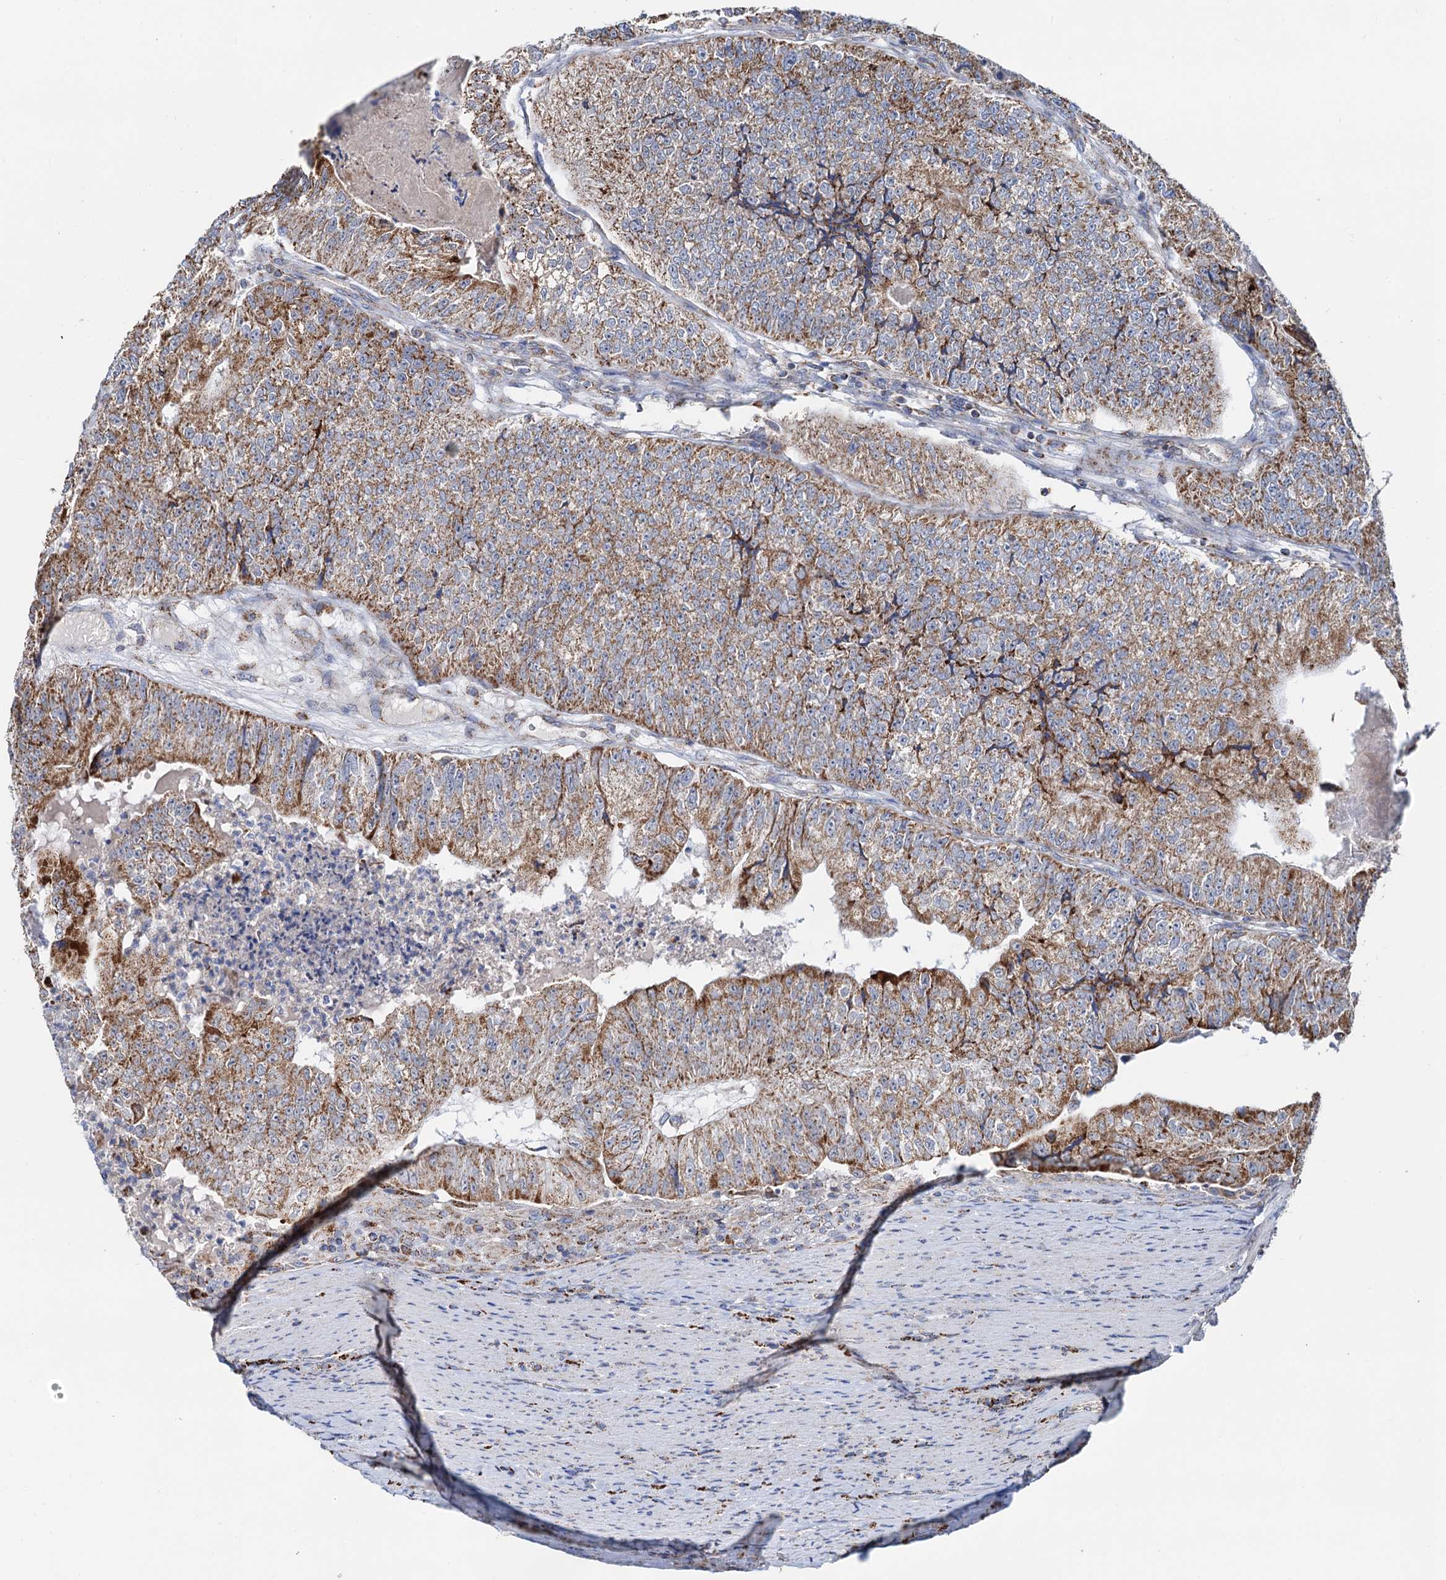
{"staining": {"intensity": "moderate", "quantity": ">75%", "location": "cytoplasmic/membranous"}, "tissue": "colorectal cancer", "cell_type": "Tumor cells", "image_type": "cancer", "snomed": [{"axis": "morphology", "description": "Adenocarcinoma, NOS"}, {"axis": "topography", "description": "Colon"}], "caption": "The immunohistochemical stain labels moderate cytoplasmic/membranous staining in tumor cells of colorectal cancer (adenocarcinoma) tissue.", "gene": "C2CD3", "patient": {"sex": "female", "age": 67}}